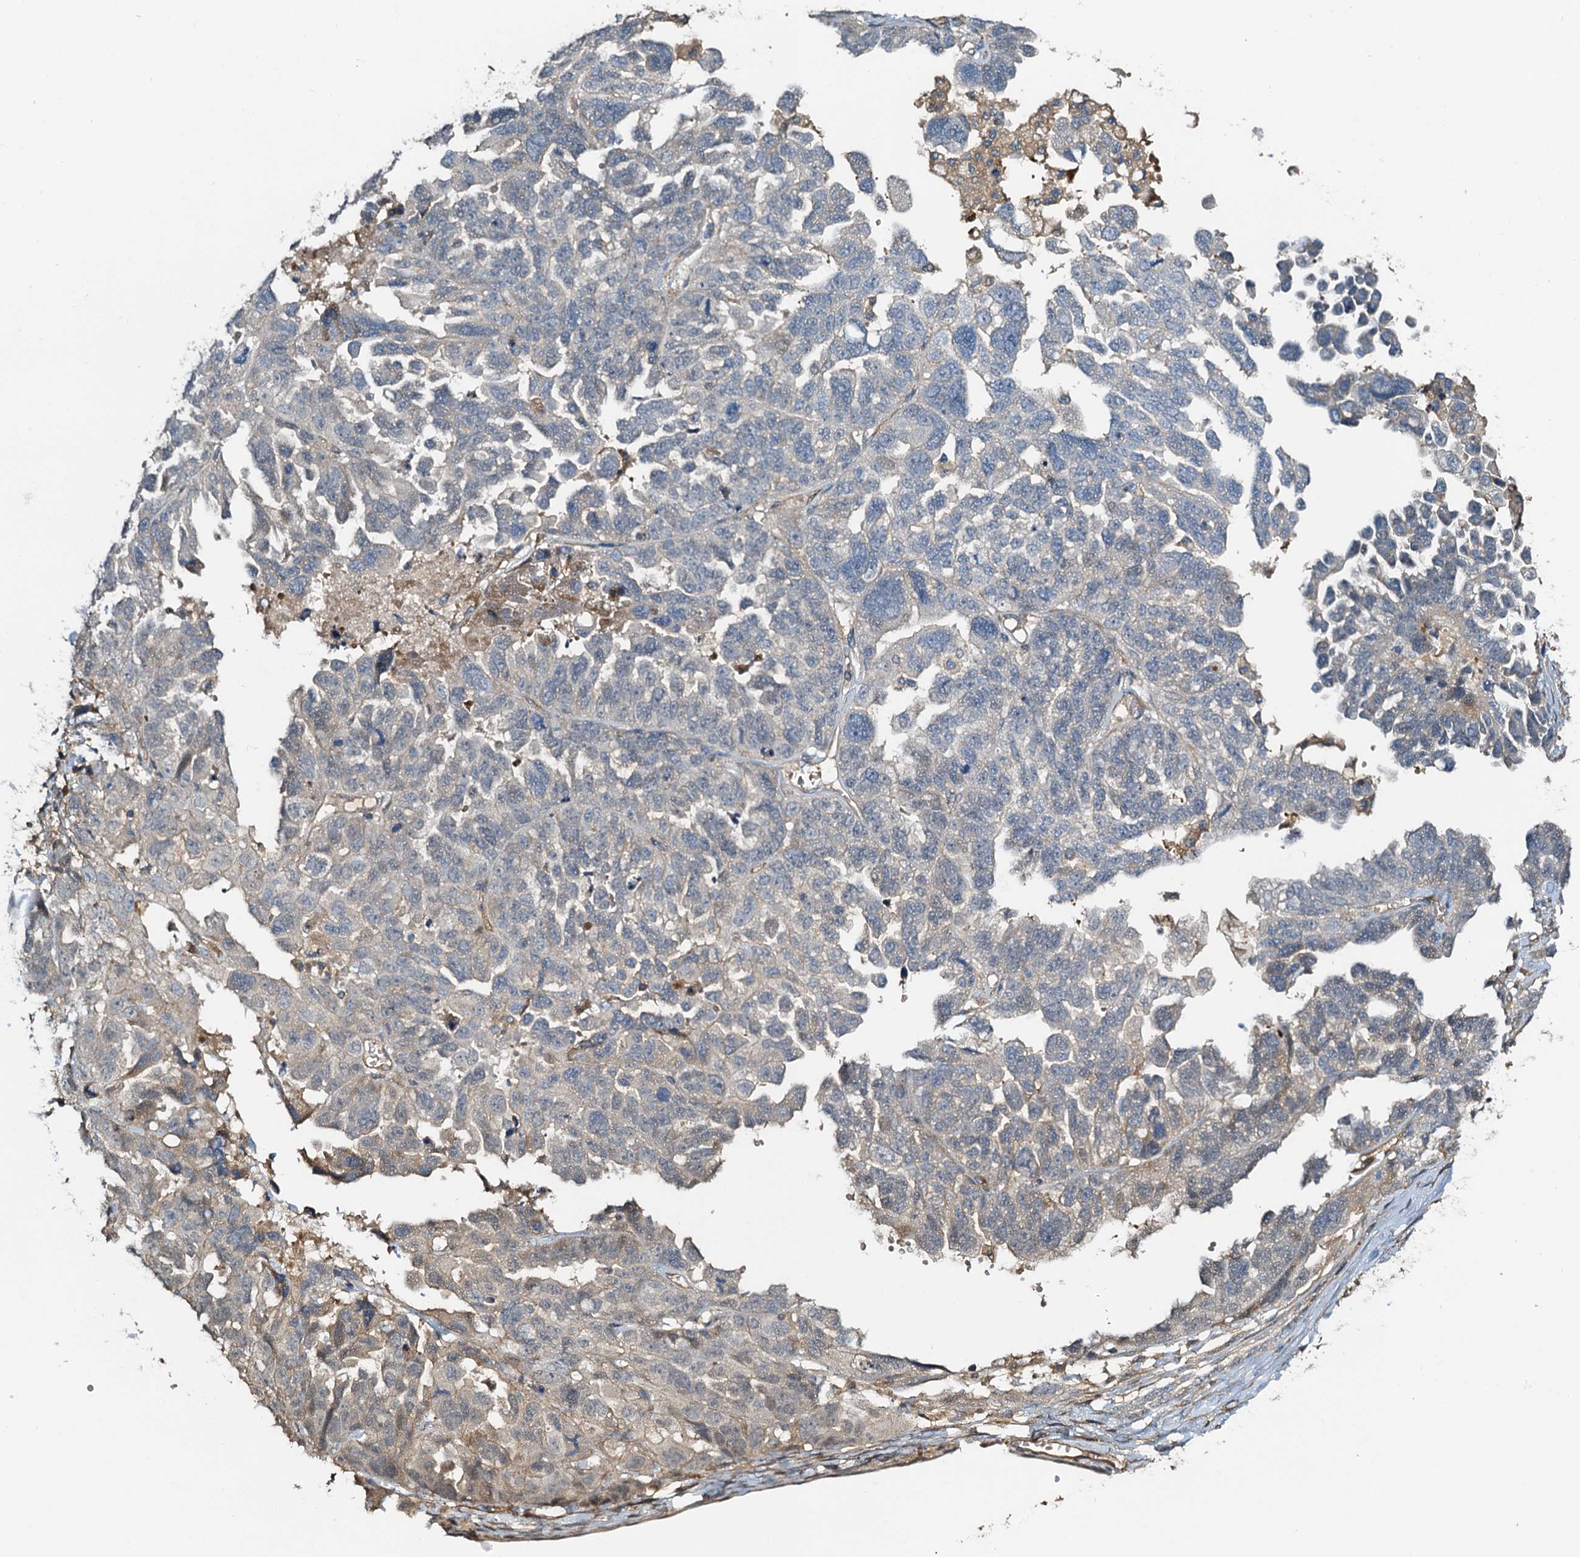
{"staining": {"intensity": "weak", "quantity": "<25%", "location": "cytoplasmic/membranous"}, "tissue": "ovarian cancer", "cell_type": "Tumor cells", "image_type": "cancer", "snomed": [{"axis": "morphology", "description": "Cystadenocarcinoma, serous, NOS"}, {"axis": "topography", "description": "Ovary"}], "caption": "Tumor cells show no significant protein positivity in ovarian cancer.", "gene": "DUOXA1", "patient": {"sex": "female", "age": 79}}